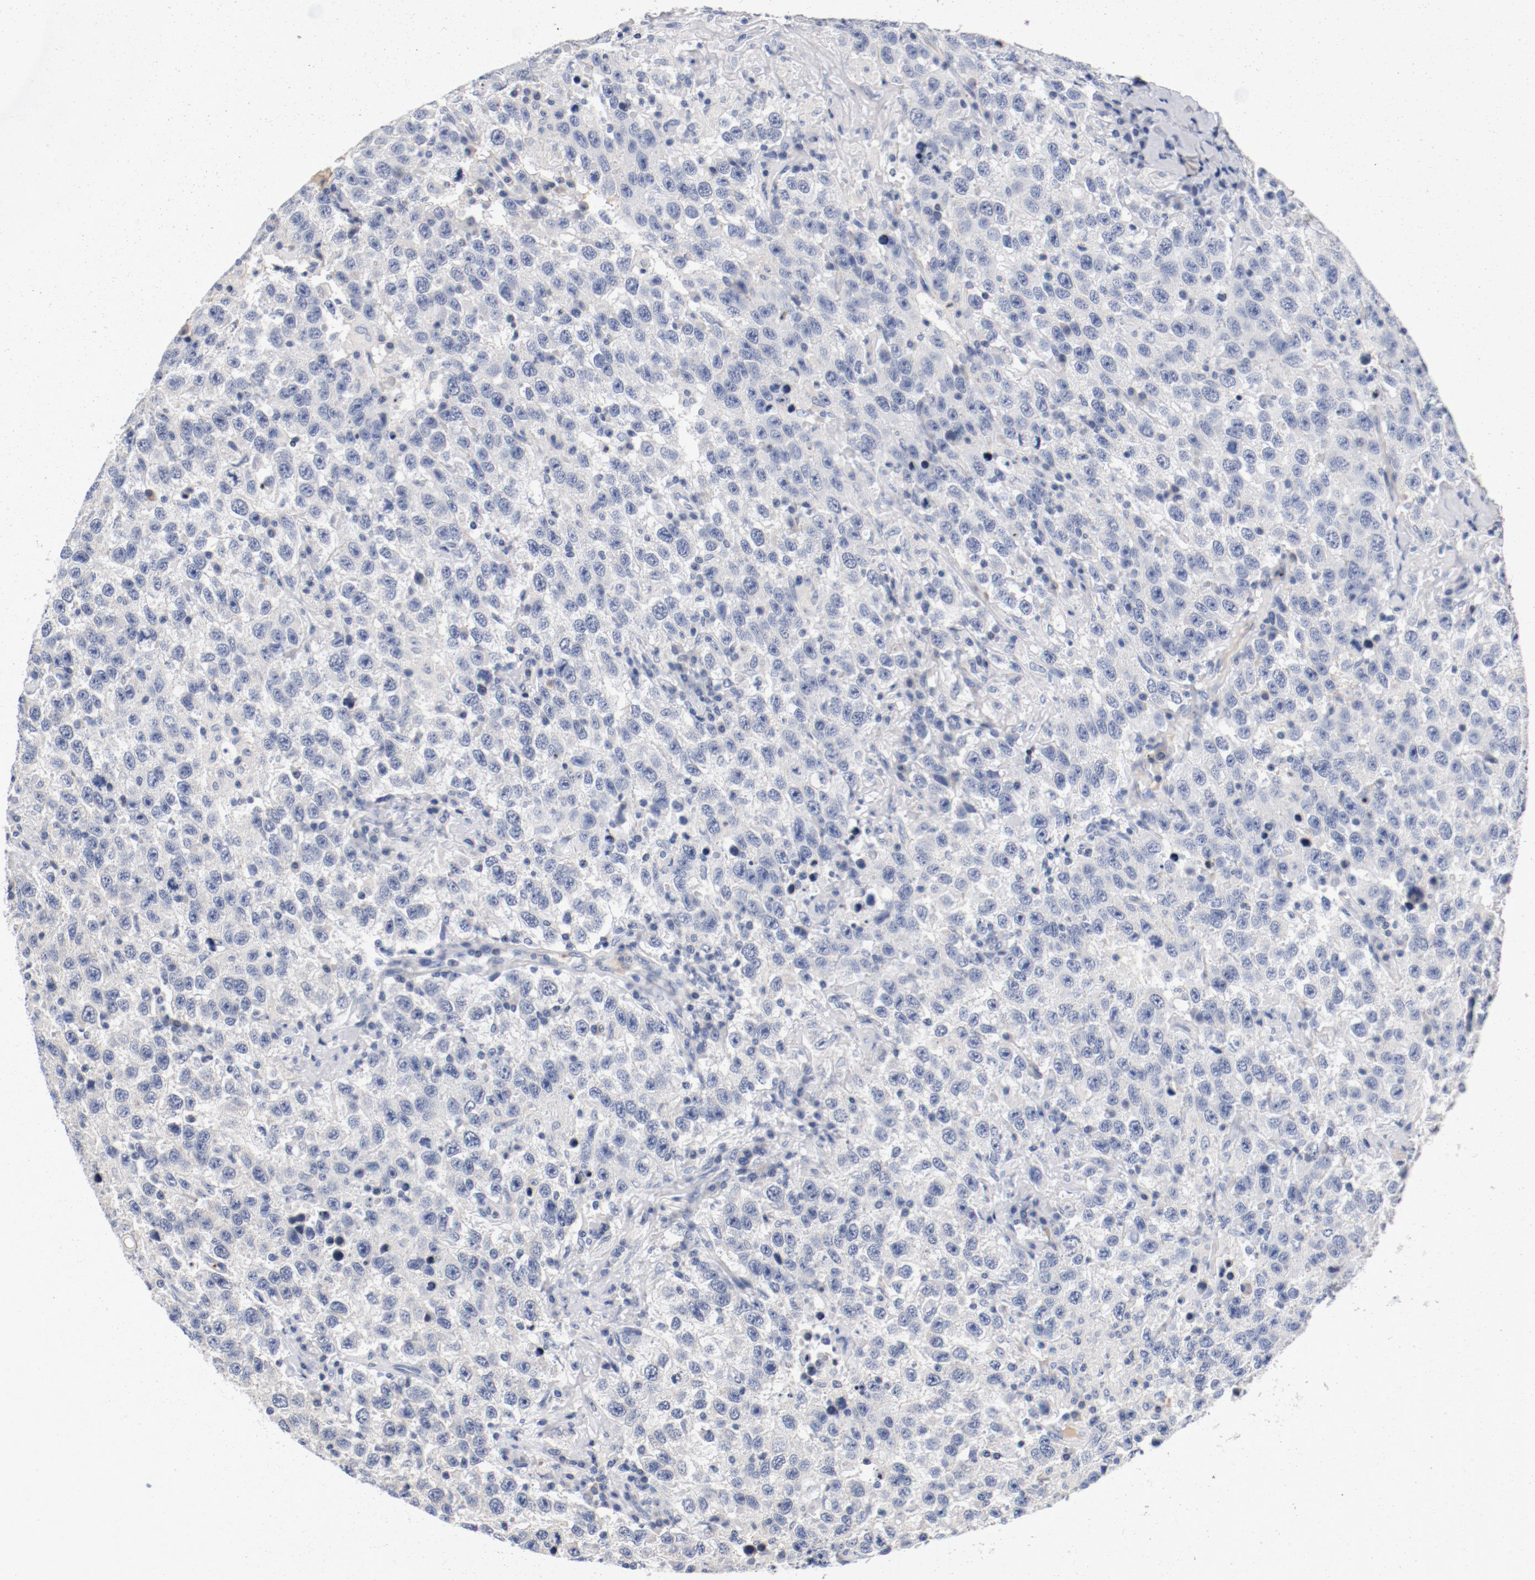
{"staining": {"intensity": "negative", "quantity": "none", "location": "none"}, "tissue": "testis cancer", "cell_type": "Tumor cells", "image_type": "cancer", "snomed": [{"axis": "morphology", "description": "Seminoma, NOS"}, {"axis": "topography", "description": "Testis"}], "caption": "High power microscopy histopathology image of an immunohistochemistry micrograph of seminoma (testis), revealing no significant staining in tumor cells. Nuclei are stained in blue.", "gene": "PIM1", "patient": {"sex": "male", "age": 41}}